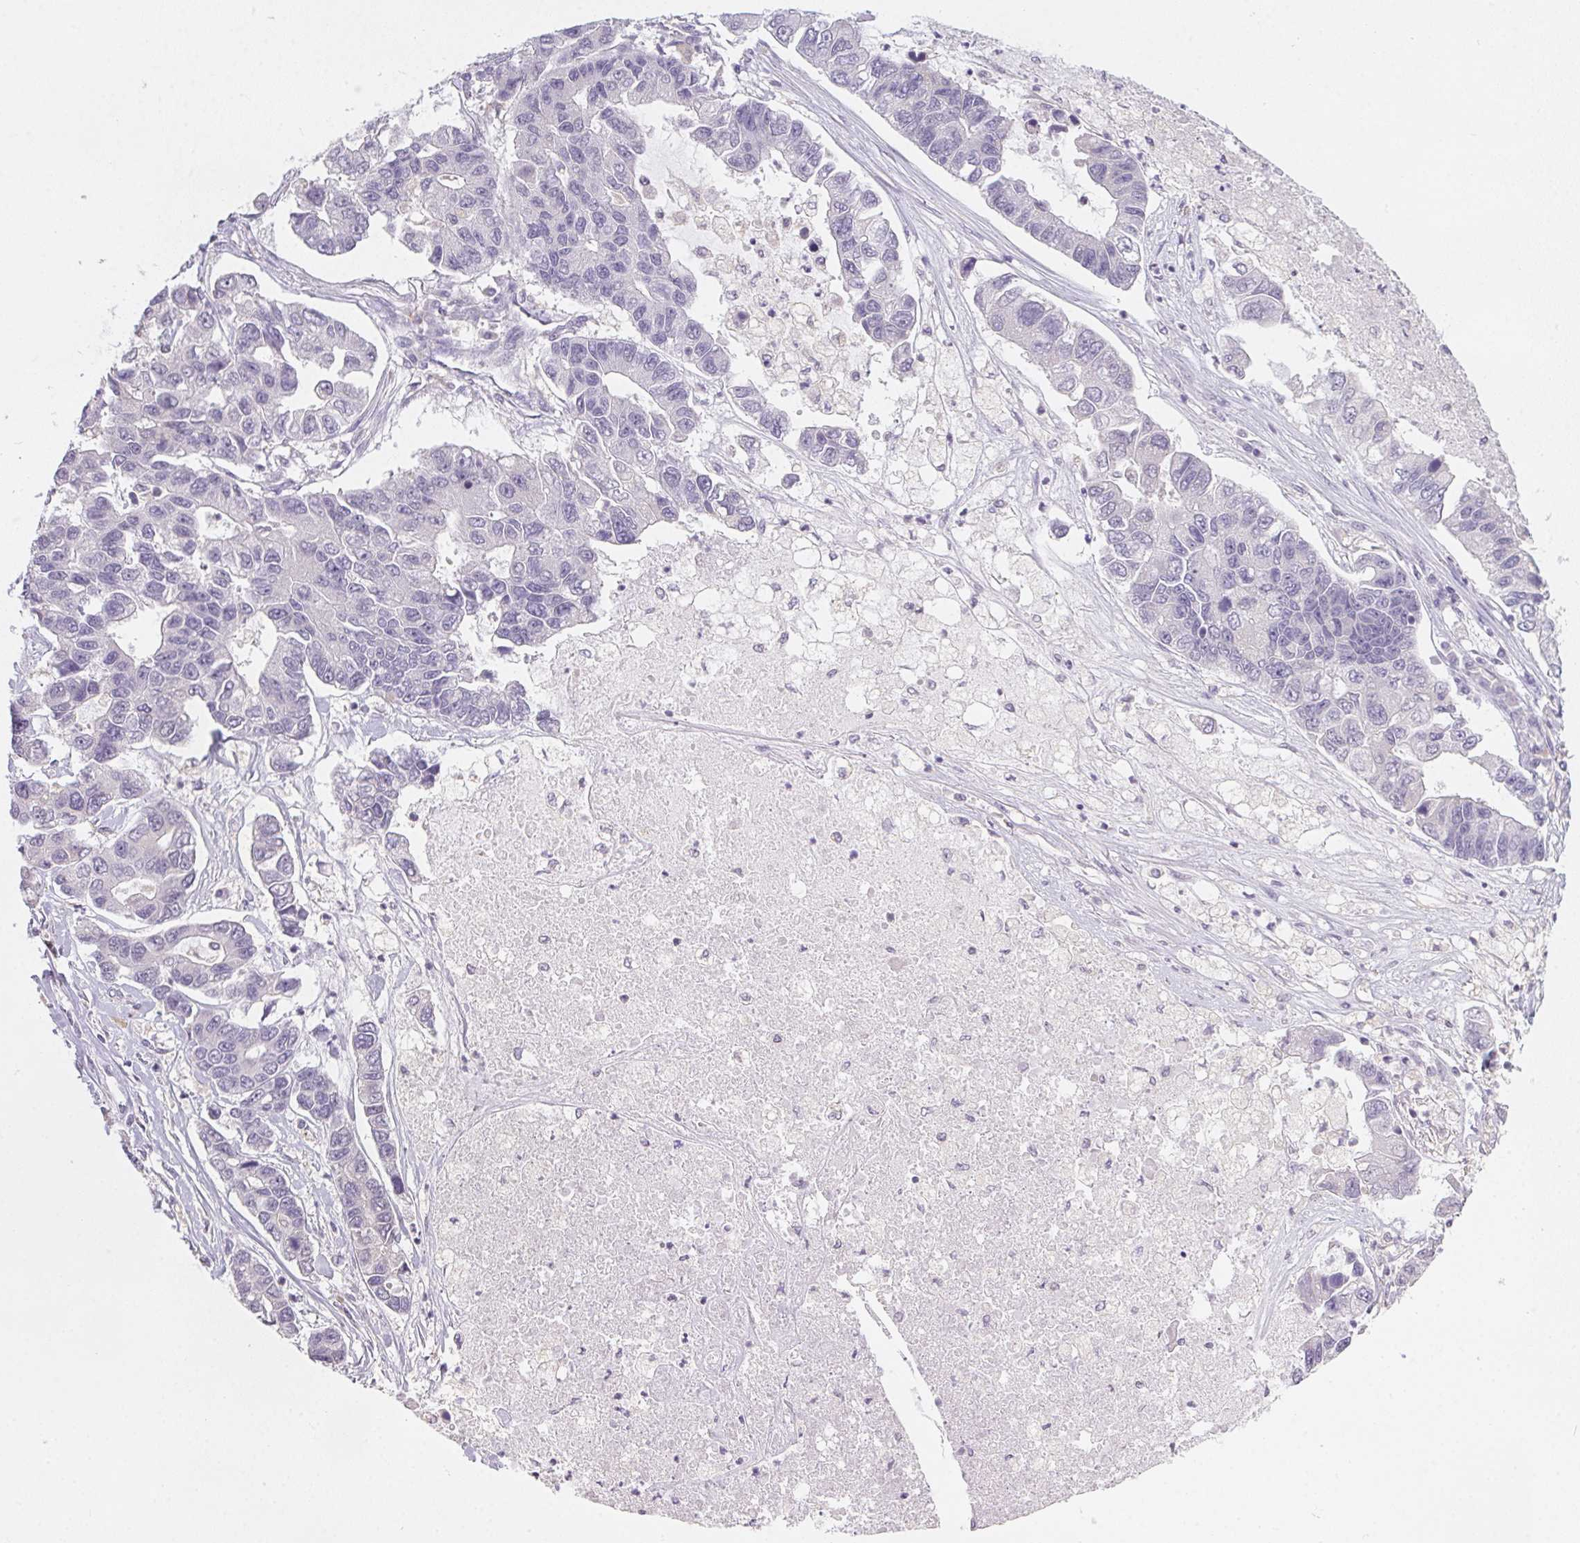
{"staining": {"intensity": "negative", "quantity": "none", "location": "none"}, "tissue": "lung cancer", "cell_type": "Tumor cells", "image_type": "cancer", "snomed": [{"axis": "morphology", "description": "Adenocarcinoma, NOS"}, {"axis": "topography", "description": "Bronchus"}, {"axis": "topography", "description": "Lung"}], "caption": "There is no significant staining in tumor cells of lung cancer.", "gene": "SLC6A18", "patient": {"sex": "female", "age": 51}}